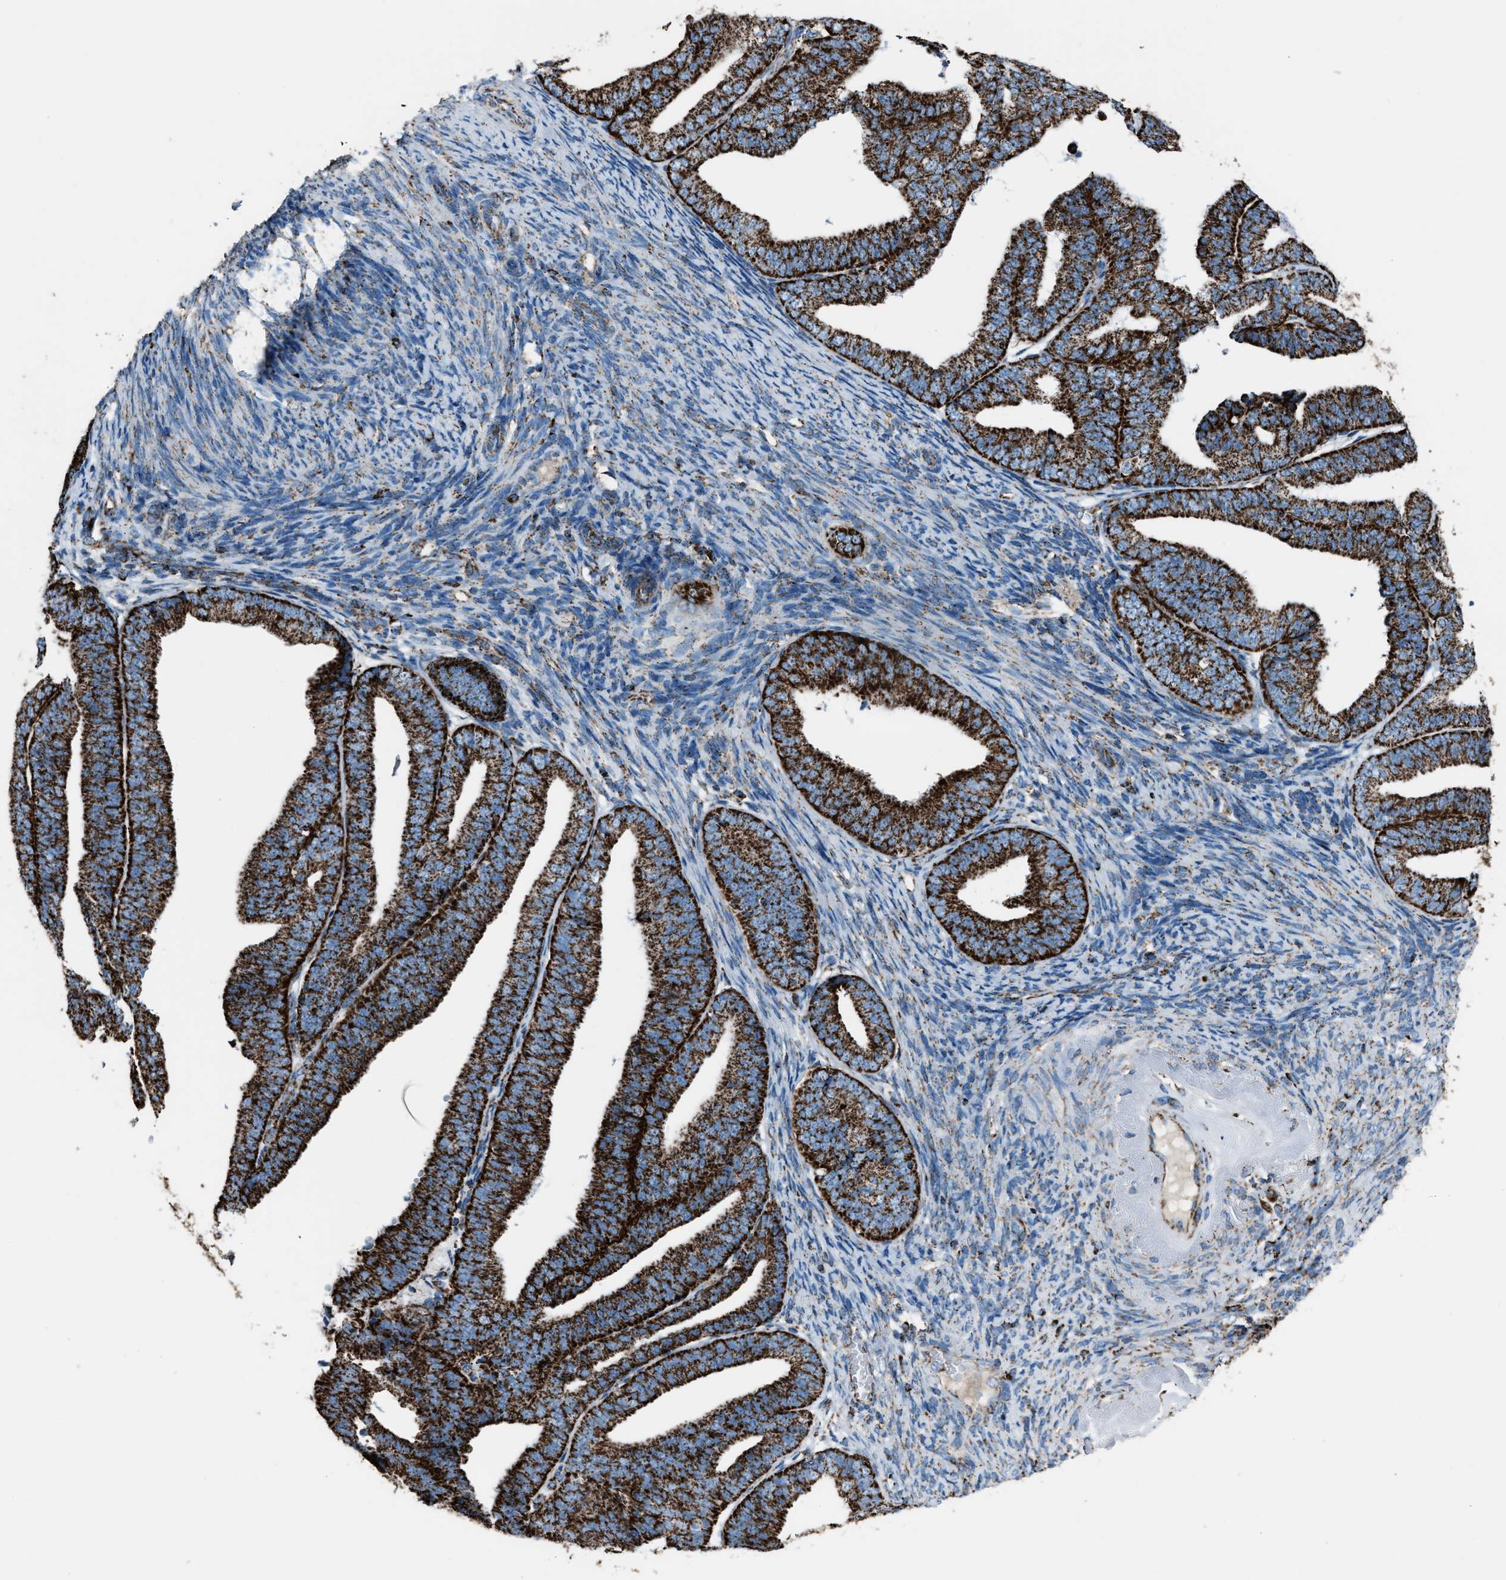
{"staining": {"intensity": "strong", "quantity": ">75%", "location": "cytoplasmic/membranous"}, "tissue": "endometrial cancer", "cell_type": "Tumor cells", "image_type": "cancer", "snomed": [{"axis": "morphology", "description": "Adenocarcinoma, NOS"}, {"axis": "topography", "description": "Endometrium"}], "caption": "The immunohistochemical stain labels strong cytoplasmic/membranous expression in tumor cells of endometrial adenocarcinoma tissue. Using DAB (3,3'-diaminobenzidine) (brown) and hematoxylin (blue) stains, captured at high magnification using brightfield microscopy.", "gene": "MDH2", "patient": {"sex": "female", "age": 63}}